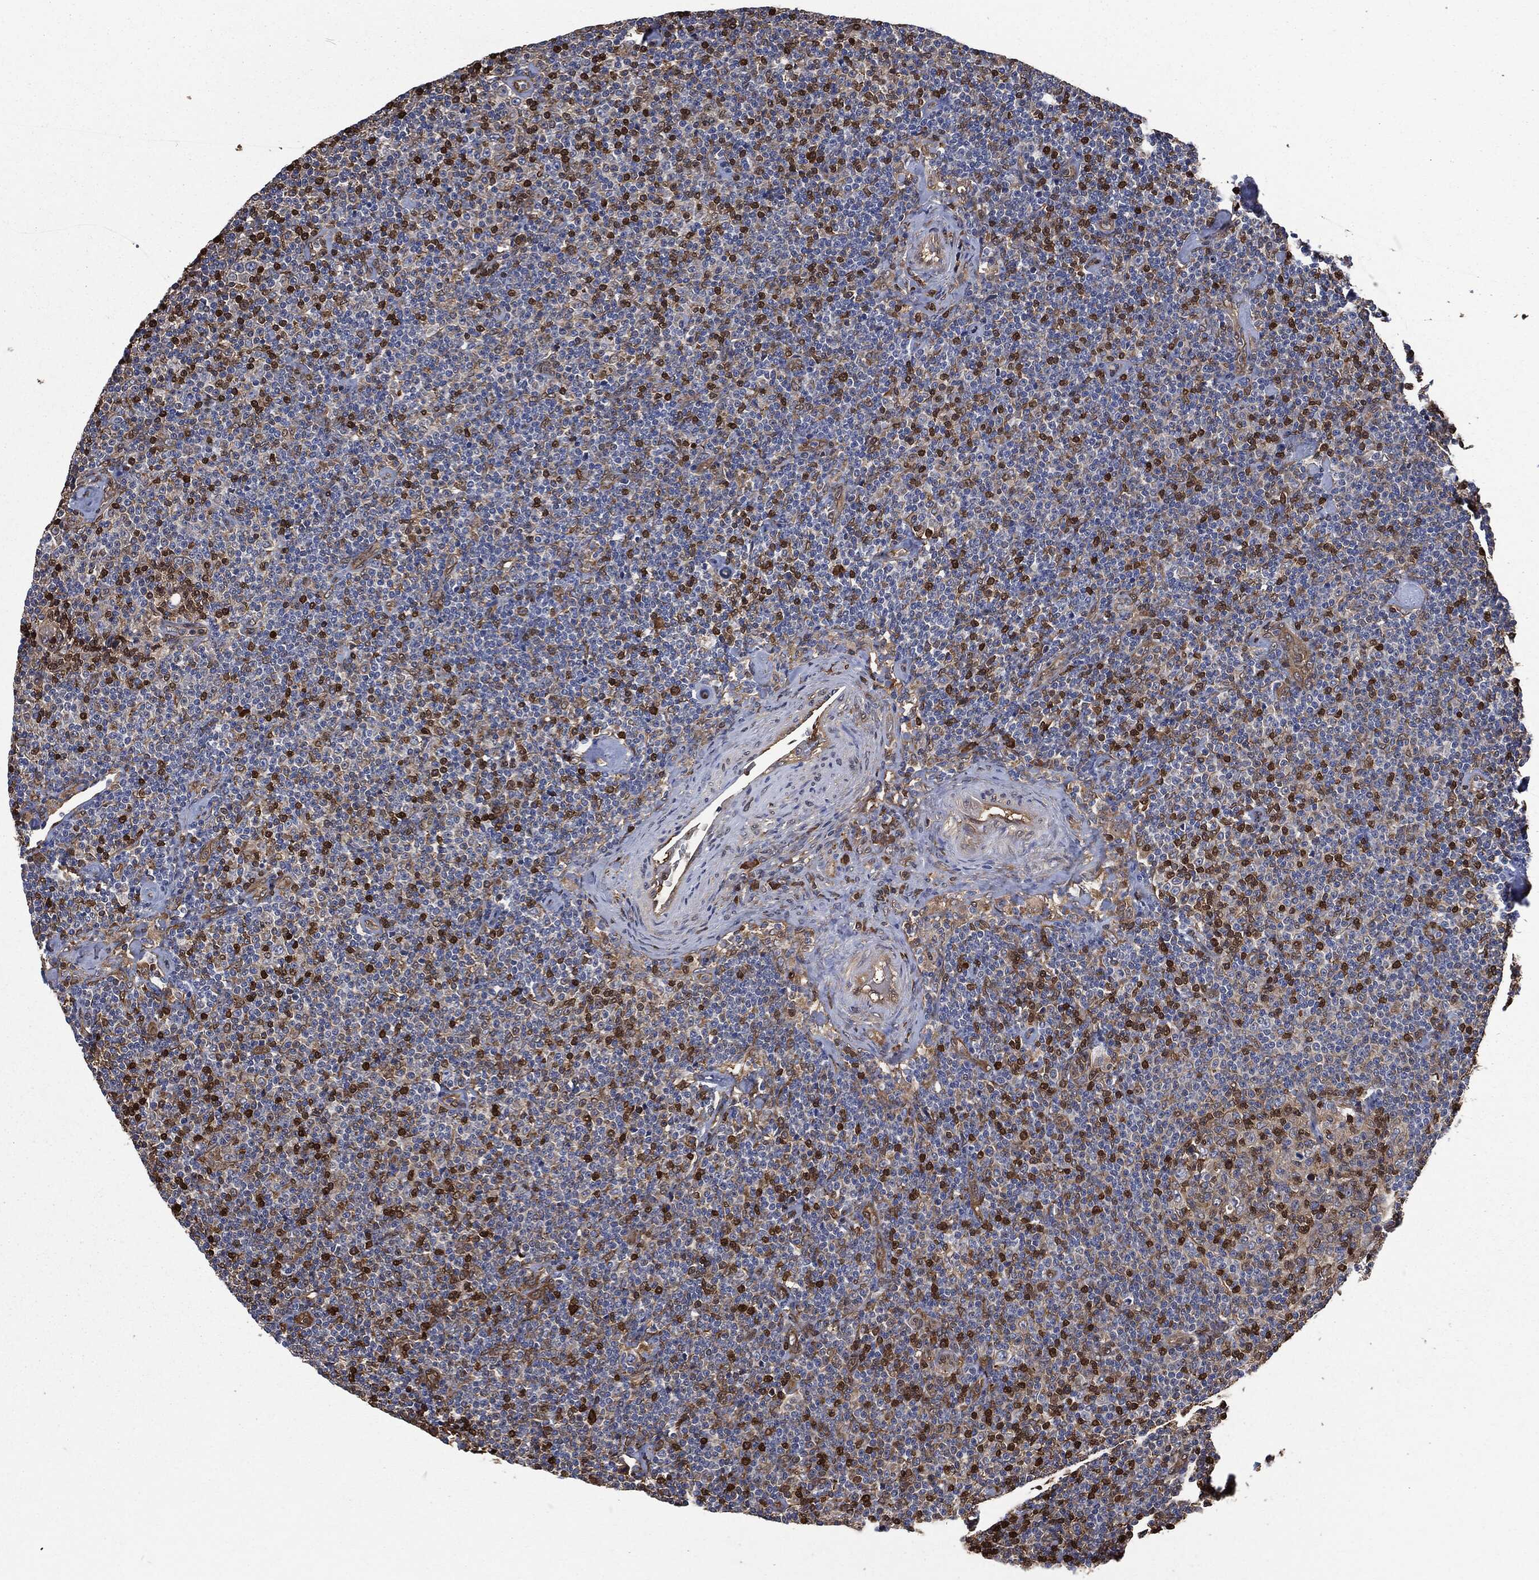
{"staining": {"intensity": "strong", "quantity": "25%-75%", "location": "cytoplasmic/membranous,nuclear"}, "tissue": "lymphoma", "cell_type": "Tumor cells", "image_type": "cancer", "snomed": [{"axis": "morphology", "description": "Malignant lymphoma, non-Hodgkin's type, Low grade"}, {"axis": "topography", "description": "Lymph node"}], "caption": "The histopathology image displays a brown stain indicating the presence of a protein in the cytoplasmic/membranous and nuclear of tumor cells in lymphoma. The protein is shown in brown color, while the nuclei are stained blue.", "gene": "PRDX4", "patient": {"sex": "male", "age": 81}}